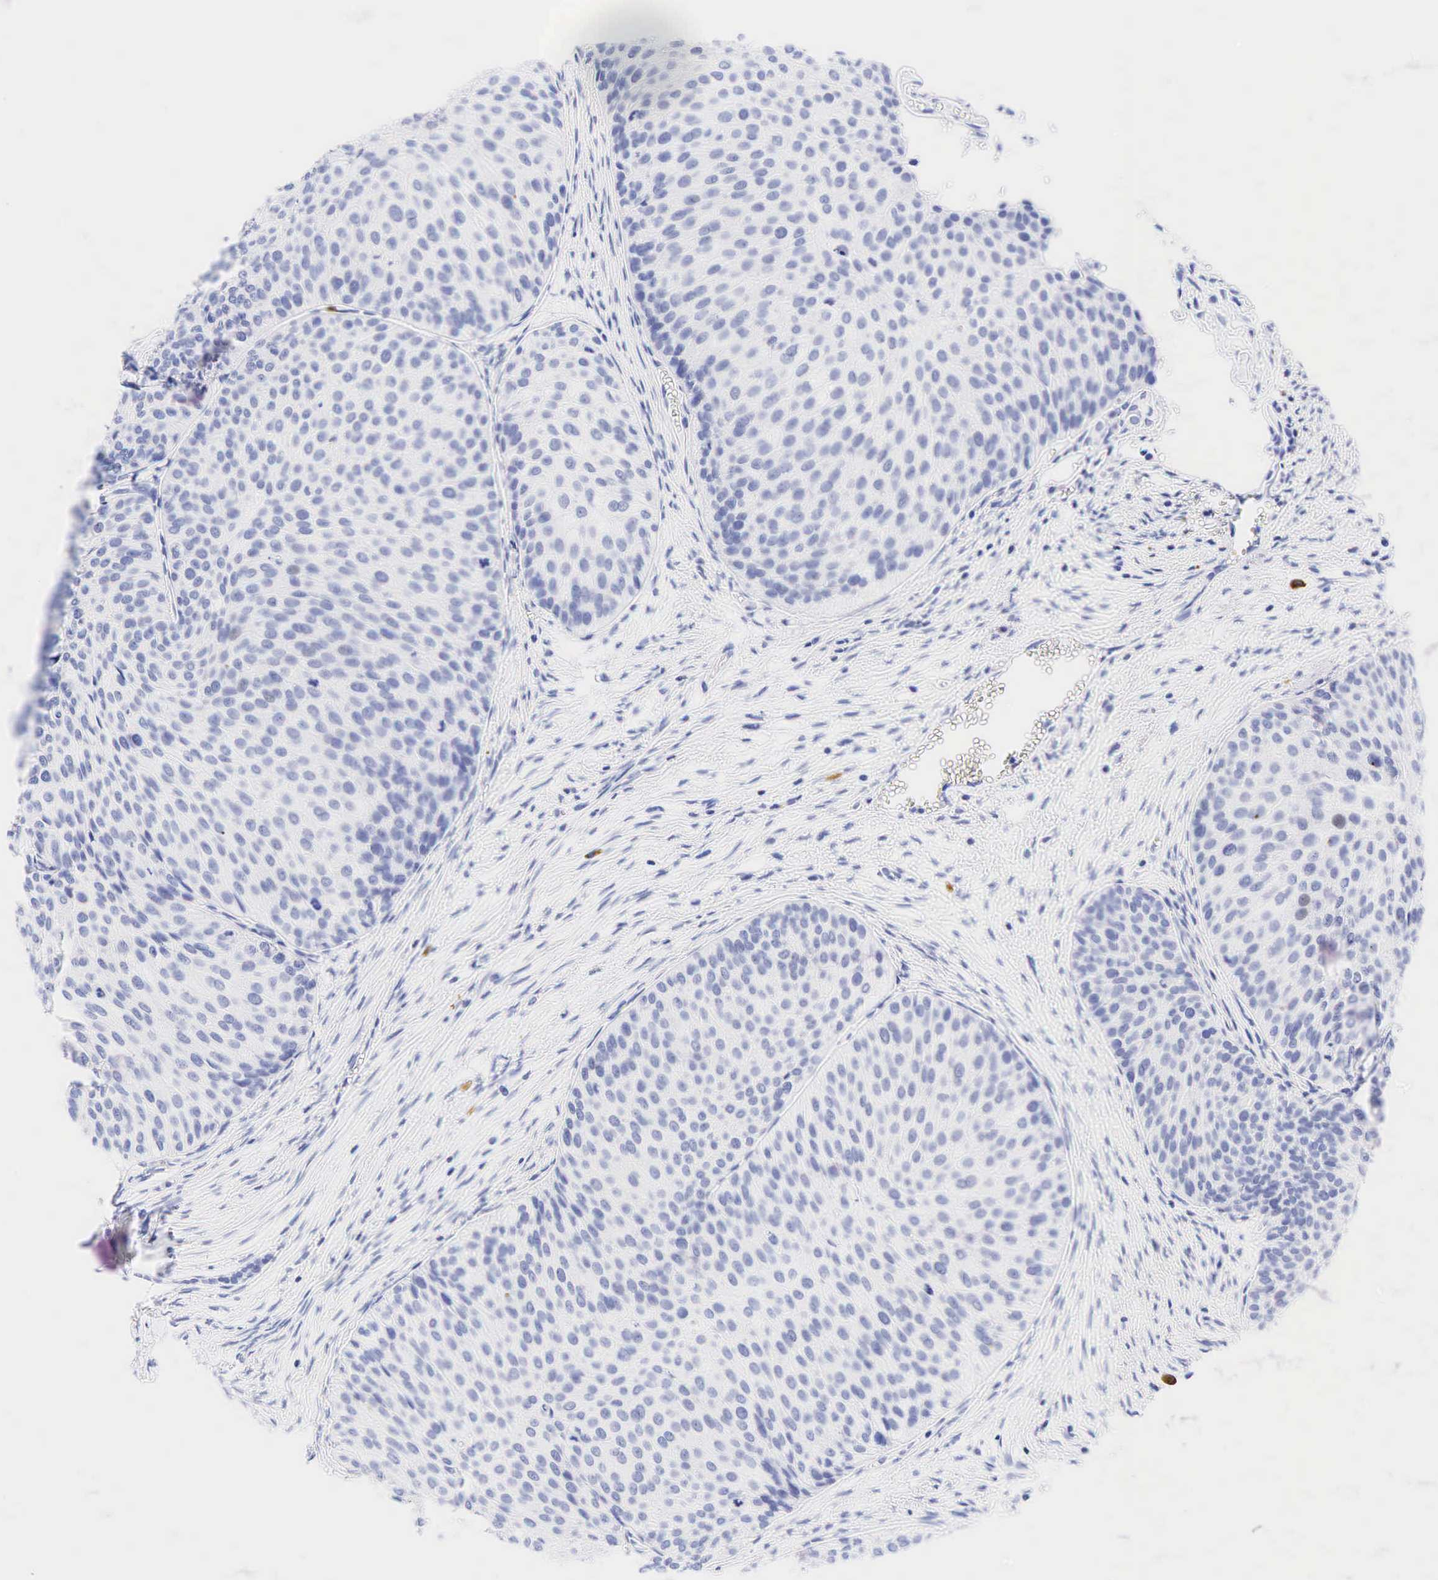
{"staining": {"intensity": "weak", "quantity": "<25%", "location": "nuclear"}, "tissue": "urothelial cancer", "cell_type": "Tumor cells", "image_type": "cancer", "snomed": [{"axis": "morphology", "description": "Urothelial carcinoma, Low grade"}, {"axis": "topography", "description": "Urinary bladder"}], "caption": "DAB immunohistochemical staining of human low-grade urothelial carcinoma demonstrates no significant expression in tumor cells.", "gene": "CD79A", "patient": {"sex": "male", "age": 84}}